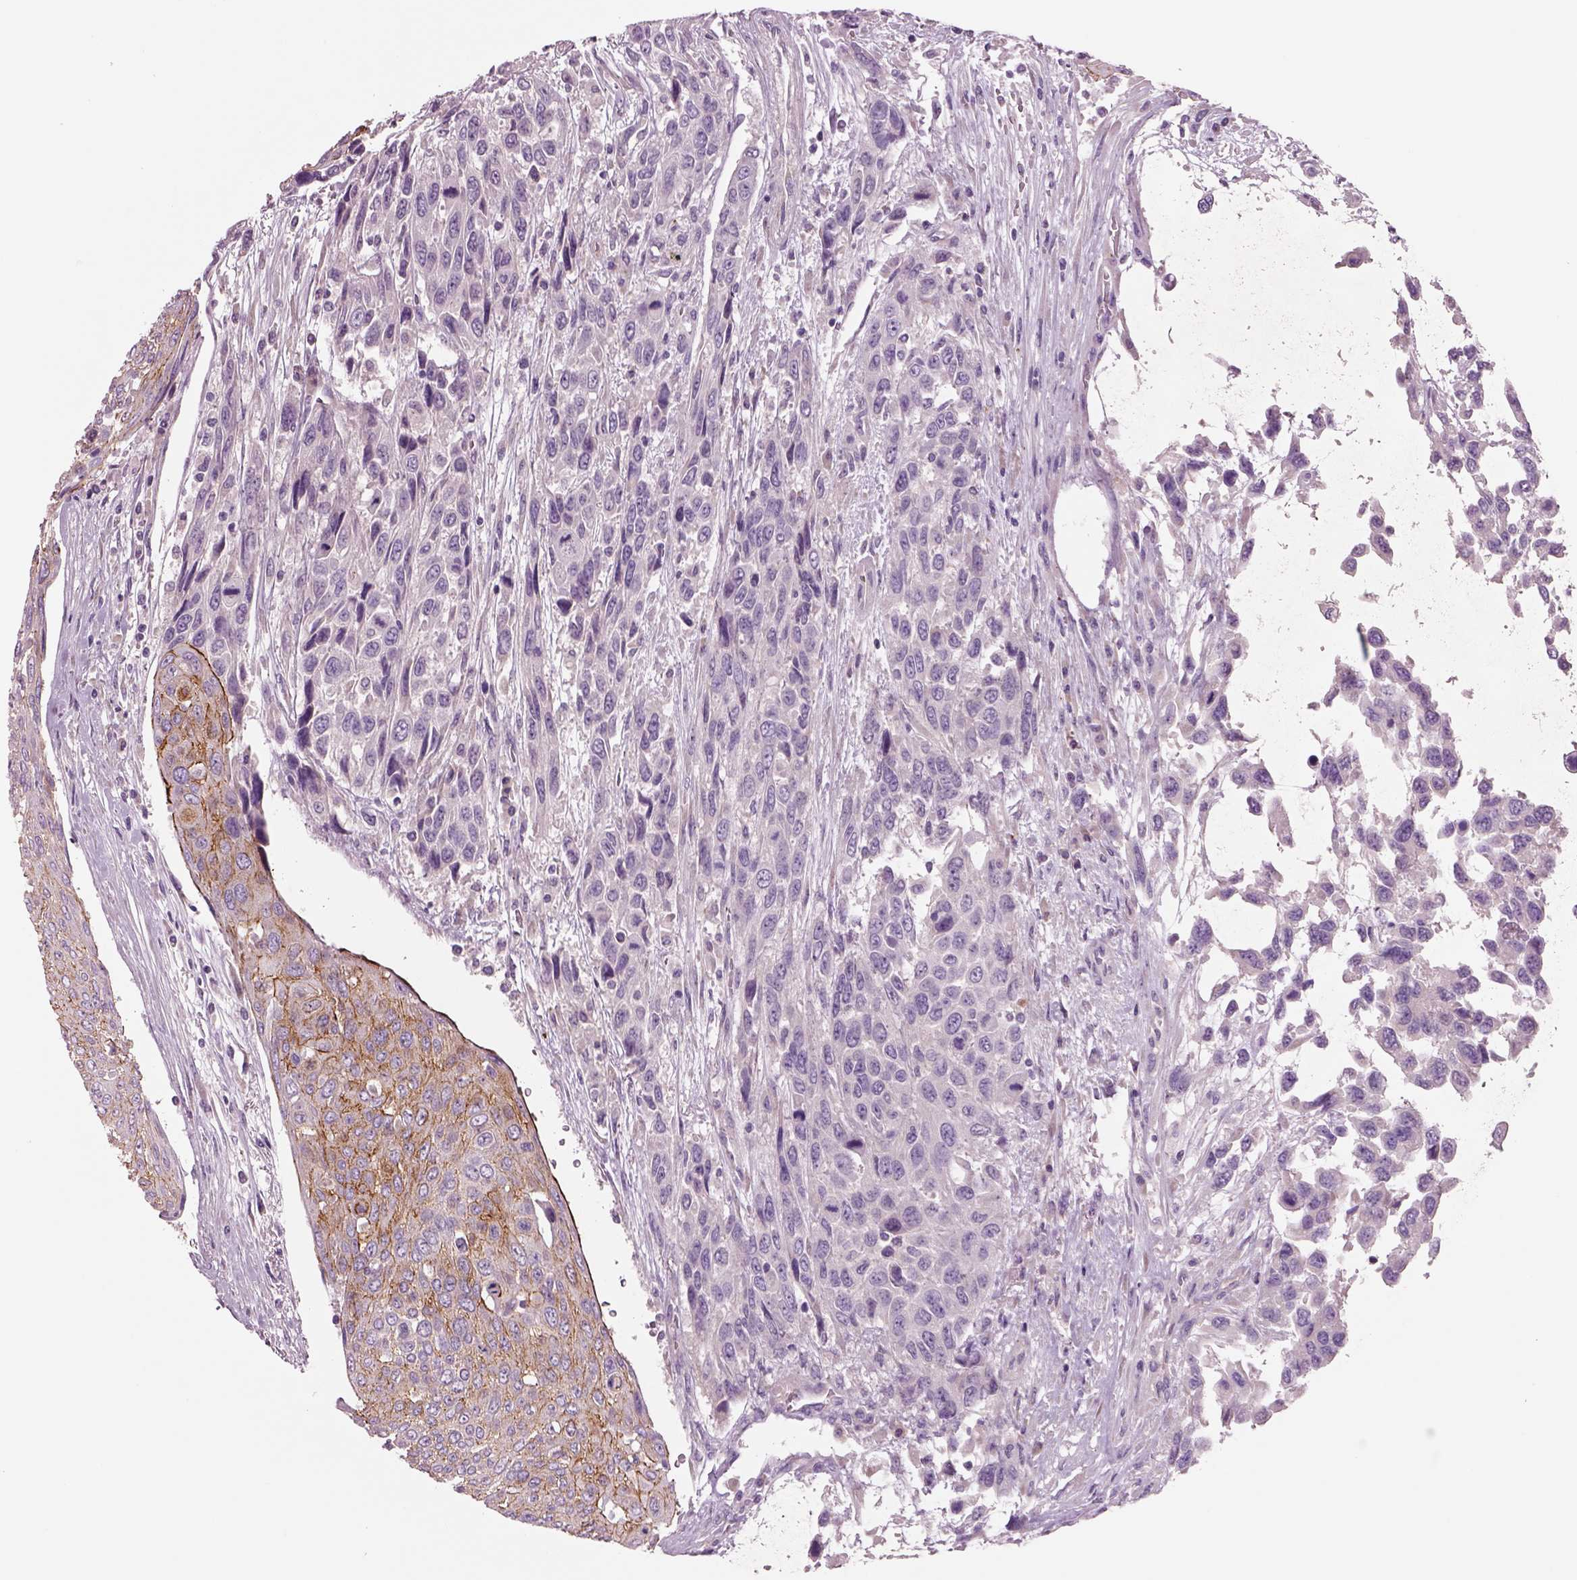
{"staining": {"intensity": "moderate", "quantity": "<25%", "location": "cytoplasmic/membranous"}, "tissue": "urothelial cancer", "cell_type": "Tumor cells", "image_type": "cancer", "snomed": [{"axis": "morphology", "description": "Urothelial carcinoma, High grade"}, {"axis": "topography", "description": "Urinary bladder"}], "caption": "Tumor cells display moderate cytoplasmic/membranous staining in about <25% of cells in urothelial cancer.", "gene": "PLPP7", "patient": {"sex": "female", "age": 70}}